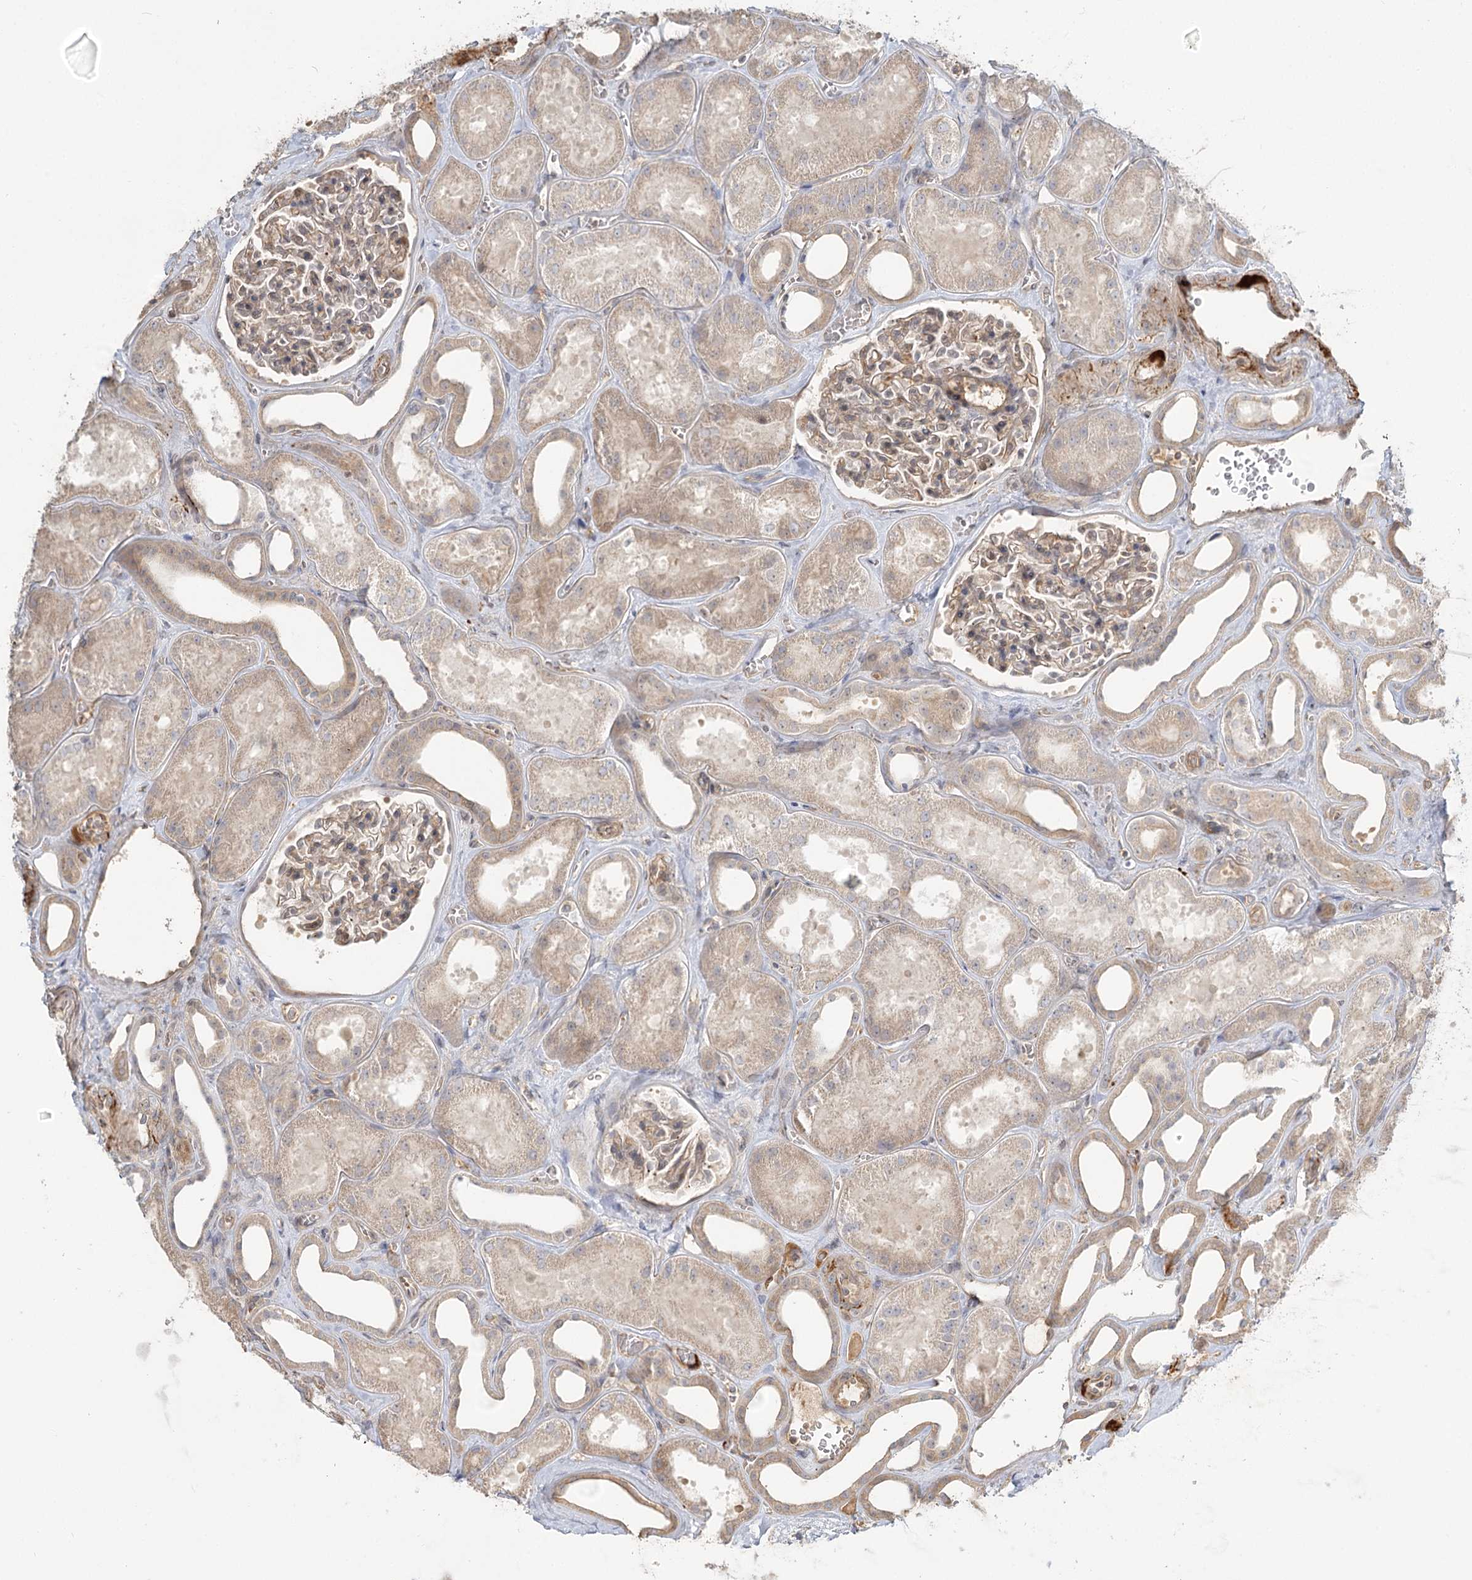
{"staining": {"intensity": "weak", "quantity": "25%-75%", "location": "cytoplasmic/membranous"}, "tissue": "kidney", "cell_type": "Cells in glomeruli", "image_type": "normal", "snomed": [{"axis": "morphology", "description": "Normal tissue, NOS"}, {"axis": "morphology", "description": "Adenocarcinoma, NOS"}, {"axis": "topography", "description": "Kidney"}], "caption": "An image of human kidney stained for a protein reveals weak cytoplasmic/membranous brown staining in cells in glomeruli. (Brightfield microscopy of DAB IHC at high magnification).", "gene": "GUCY2C", "patient": {"sex": "female", "age": 68}}